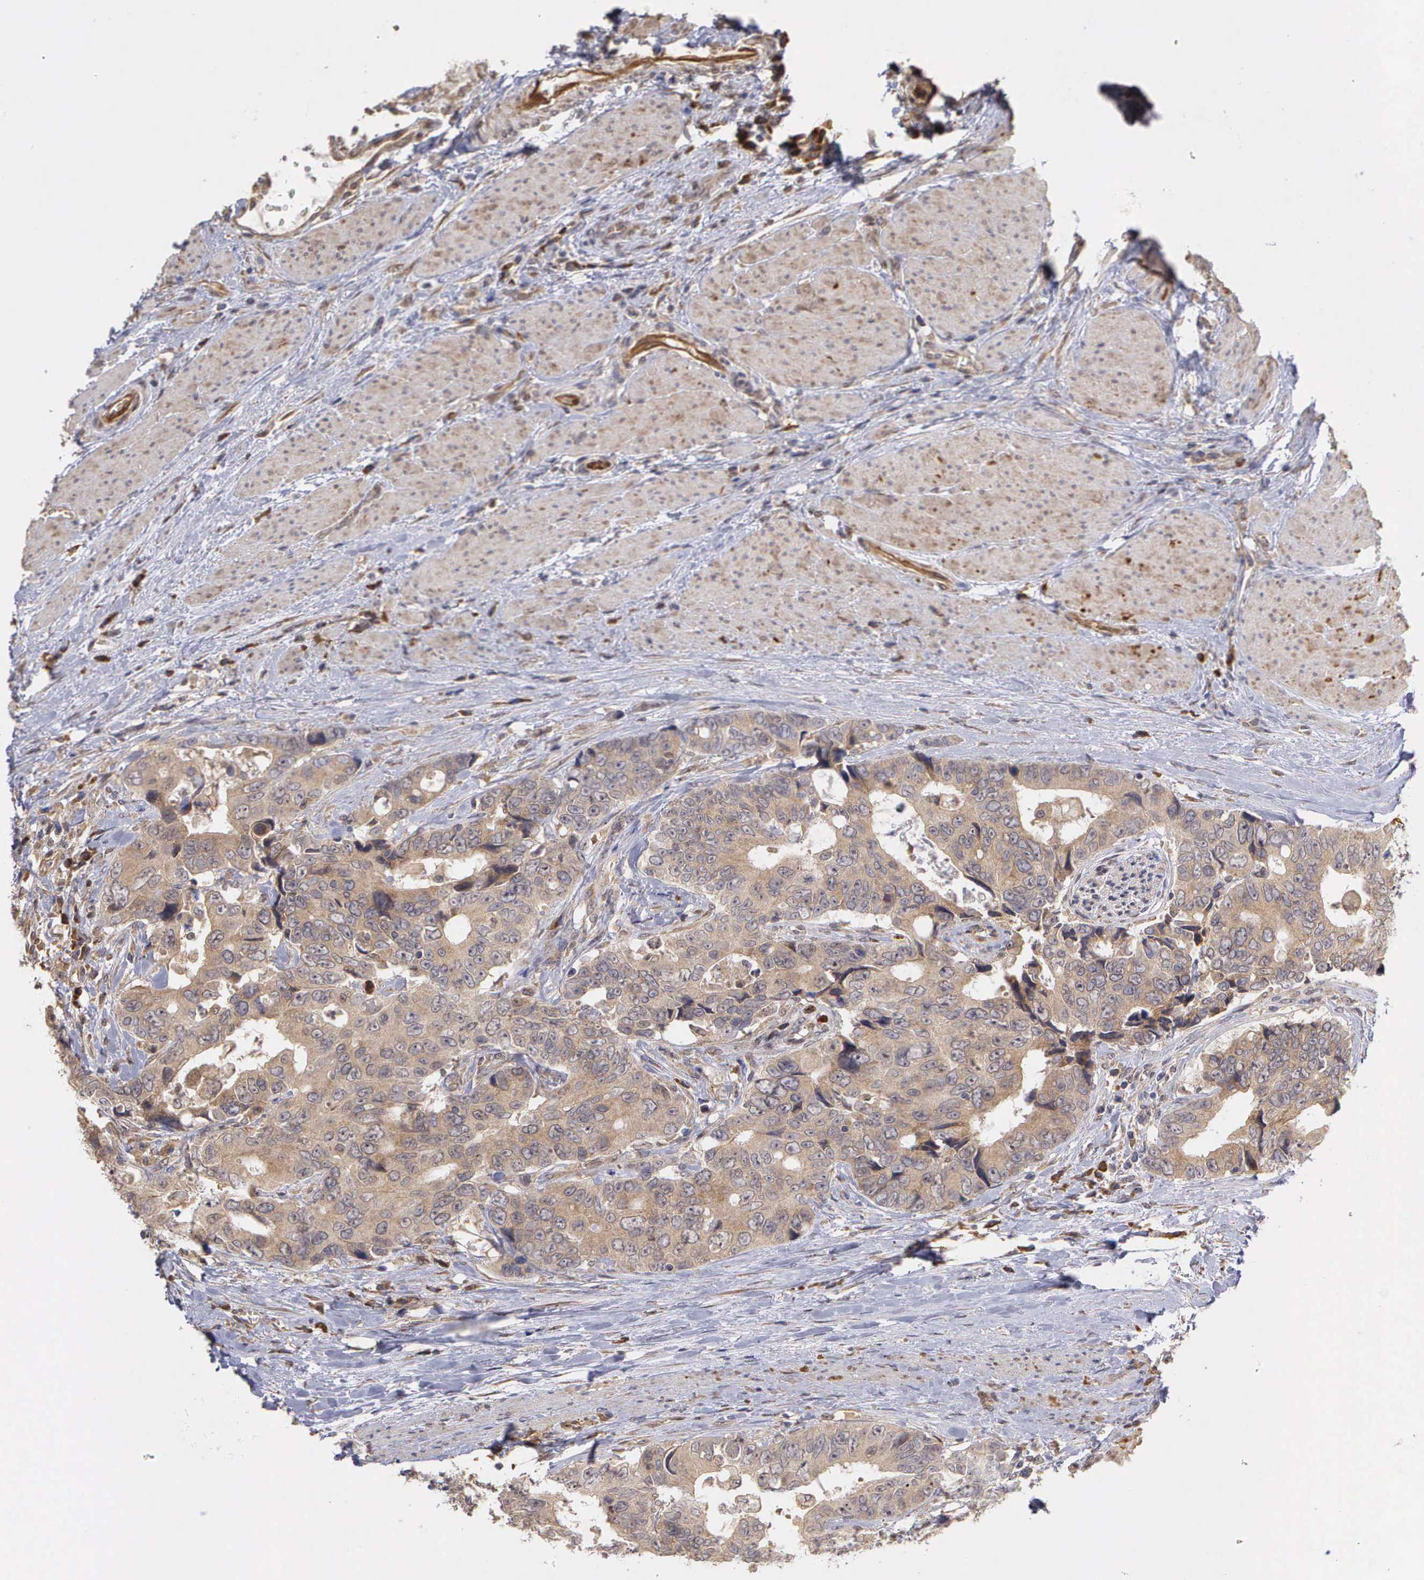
{"staining": {"intensity": "weak", "quantity": ">75%", "location": "cytoplasmic/membranous"}, "tissue": "colorectal cancer", "cell_type": "Tumor cells", "image_type": "cancer", "snomed": [{"axis": "morphology", "description": "Adenocarcinoma, NOS"}, {"axis": "topography", "description": "Rectum"}], "caption": "Colorectal adenocarcinoma stained for a protein (brown) shows weak cytoplasmic/membranous positive expression in about >75% of tumor cells.", "gene": "DNAJB7", "patient": {"sex": "female", "age": 67}}